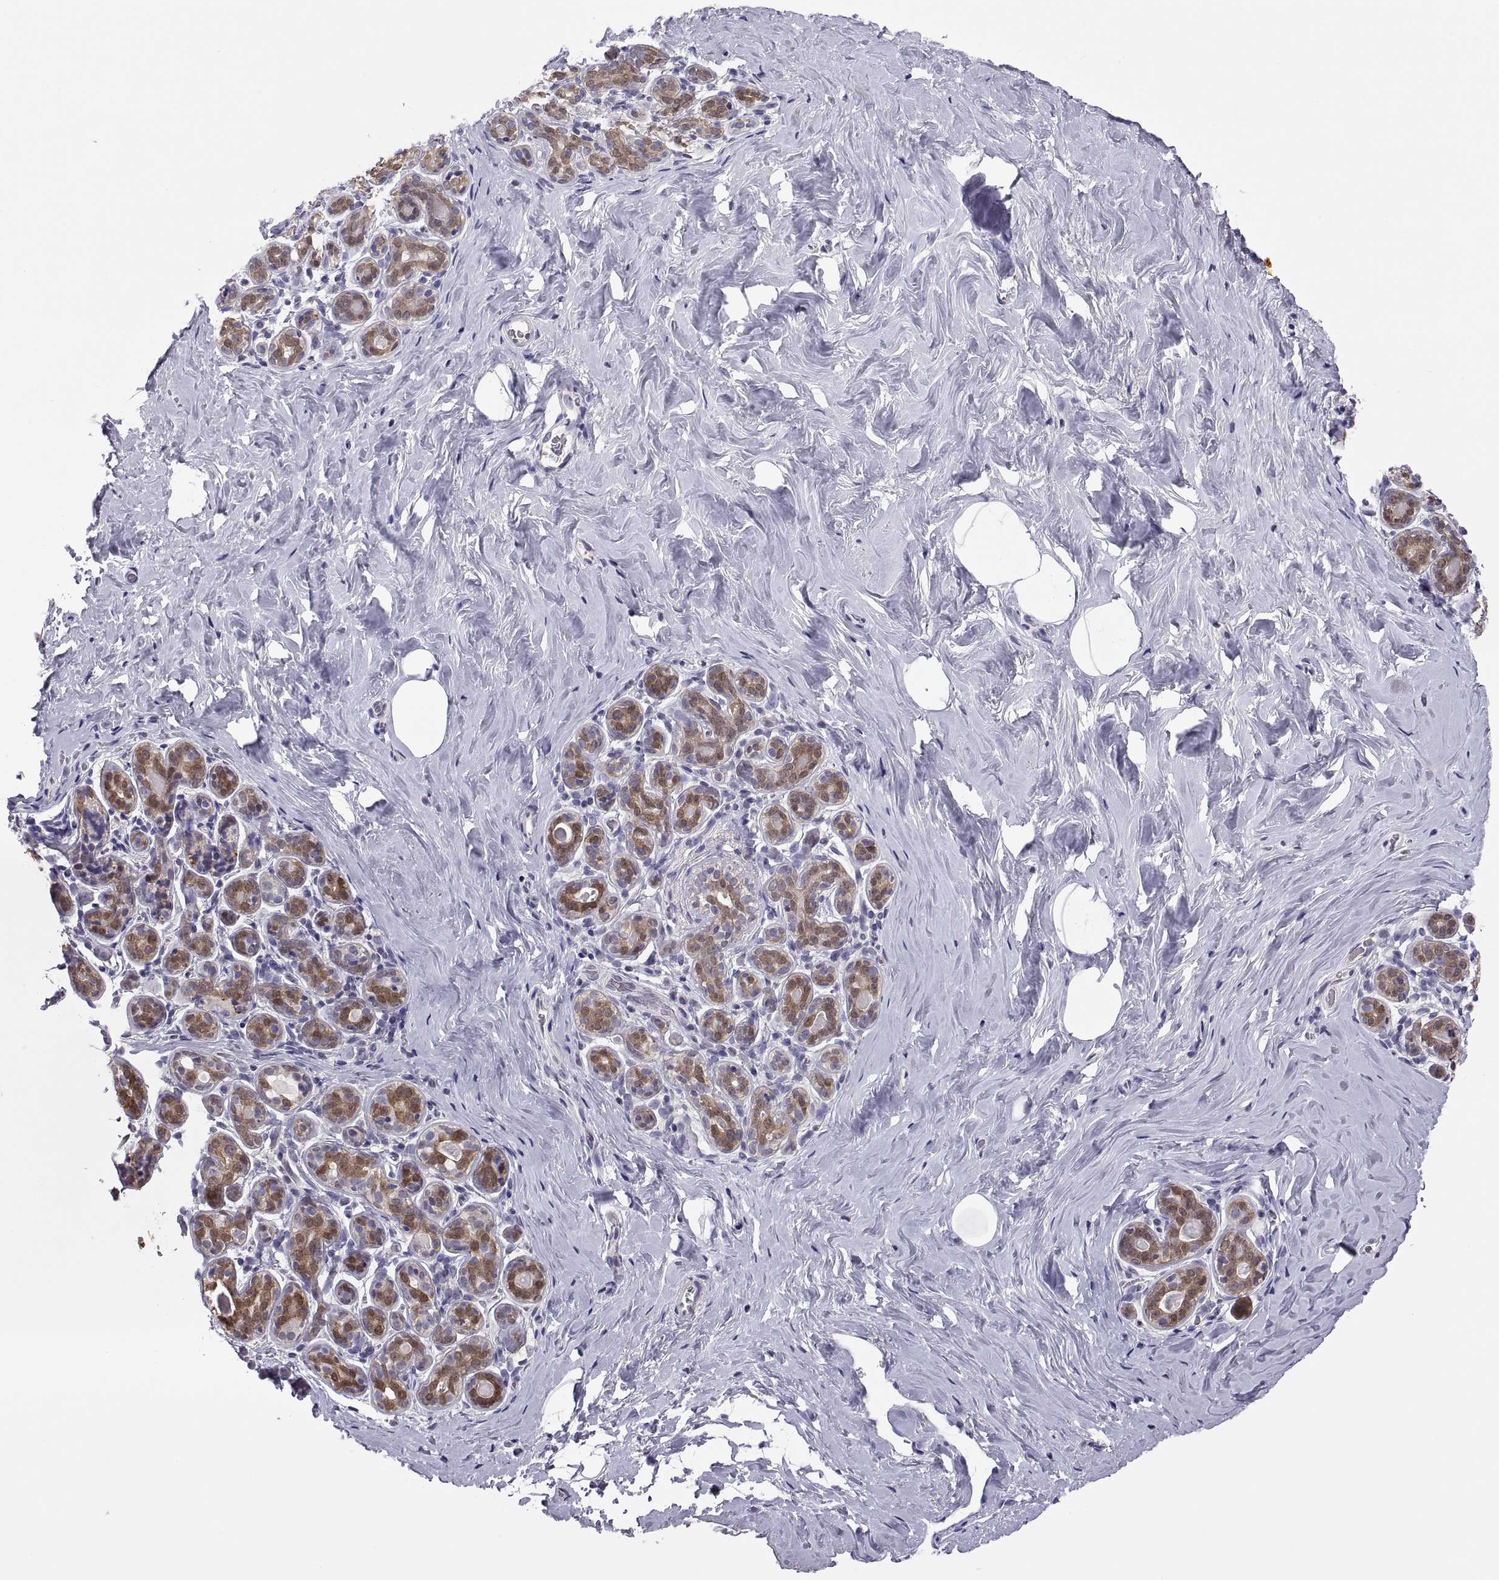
{"staining": {"intensity": "negative", "quantity": "none", "location": "none"}, "tissue": "breast", "cell_type": "Adipocytes", "image_type": "normal", "snomed": [{"axis": "morphology", "description": "Normal tissue, NOS"}, {"axis": "topography", "description": "Skin"}, {"axis": "topography", "description": "Breast"}], "caption": "This is a micrograph of immunohistochemistry (IHC) staining of benign breast, which shows no positivity in adipocytes. The staining was performed using DAB (3,3'-diaminobenzidine) to visualize the protein expression in brown, while the nuclei were stained in blue with hematoxylin (Magnification: 20x).", "gene": "FGF9", "patient": {"sex": "female", "age": 43}}